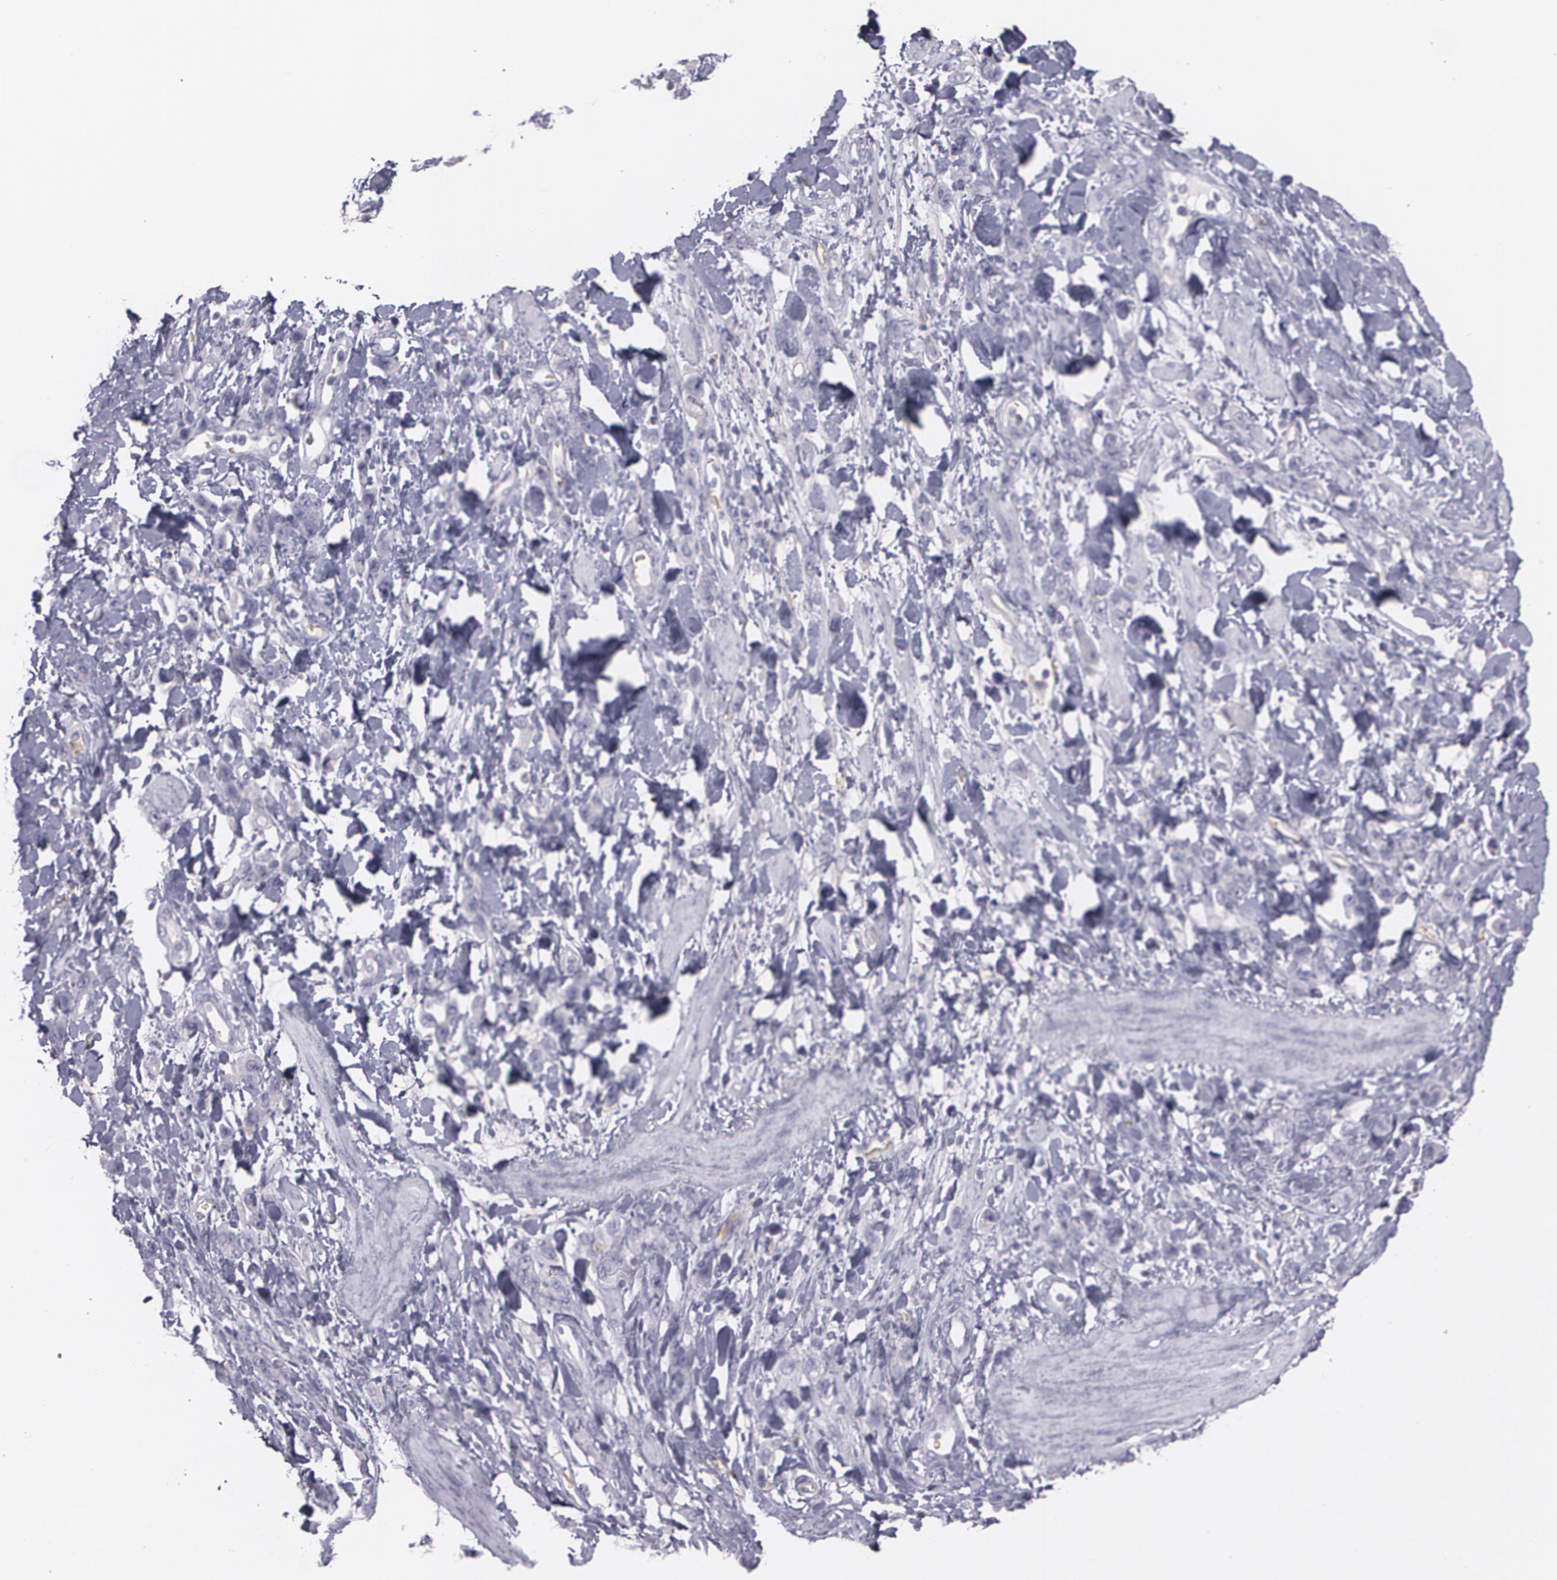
{"staining": {"intensity": "negative", "quantity": "none", "location": "none"}, "tissue": "stomach cancer", "cell_type": "Tumor cells", "image_type": "cancer", "snomed": [{"axis": "morphology", "description": "Normal tissue, NOS"}, {"axis": "morphology", "description": "Adenocarcinoma, NOS"}, {"axis": "topography", "description": "Stomach"}], "caption": "An image of human stomach cancer is negative for staining in tumor cells.", "gene": "ACE", "patient": {"sex": "male", "age": 82}}